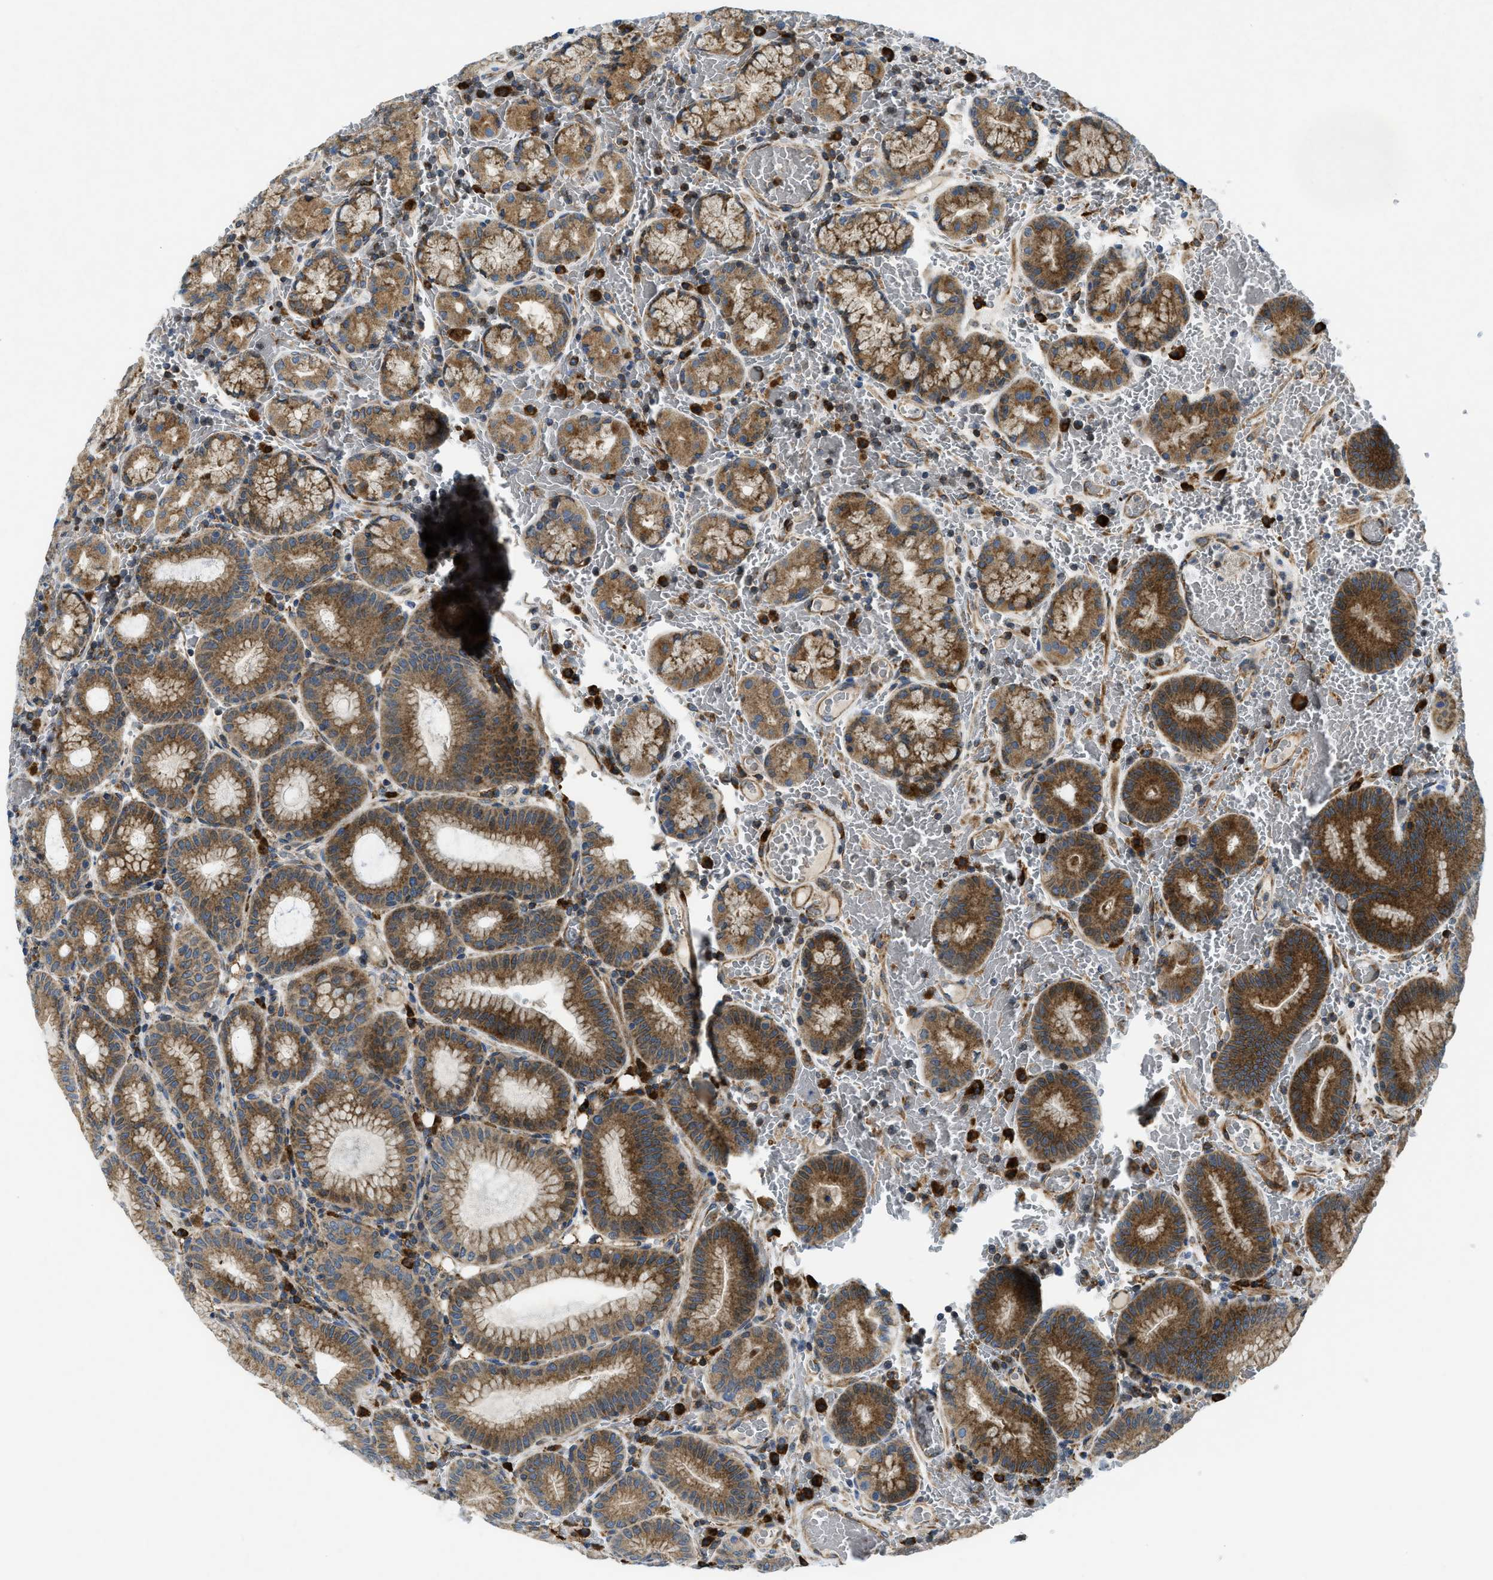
{"staining": {"intensity": "strong", "quantity": ">75%", "location": "cytoplasmic/membranous"}, "tissue": "stomach", "cell_type": "Glandular cells", "image_type": "normal", "snomed": [{"axis": "morphology", "description": "Normal tissue, NOS"}, {"axis": "morphology", "description": "Carcinoid, malignant, NOS"}, {"axis": "topography", "description": "Stomach, upper"}], "caption": "Immunohistochemical staining of benign human stomach demonstrates high levels of strong cytoplasmic/membranous positivity in approximately >75% of glandular cells.", "gene": "CSPG4", "patient": {"sex": "male", "age": 39}}